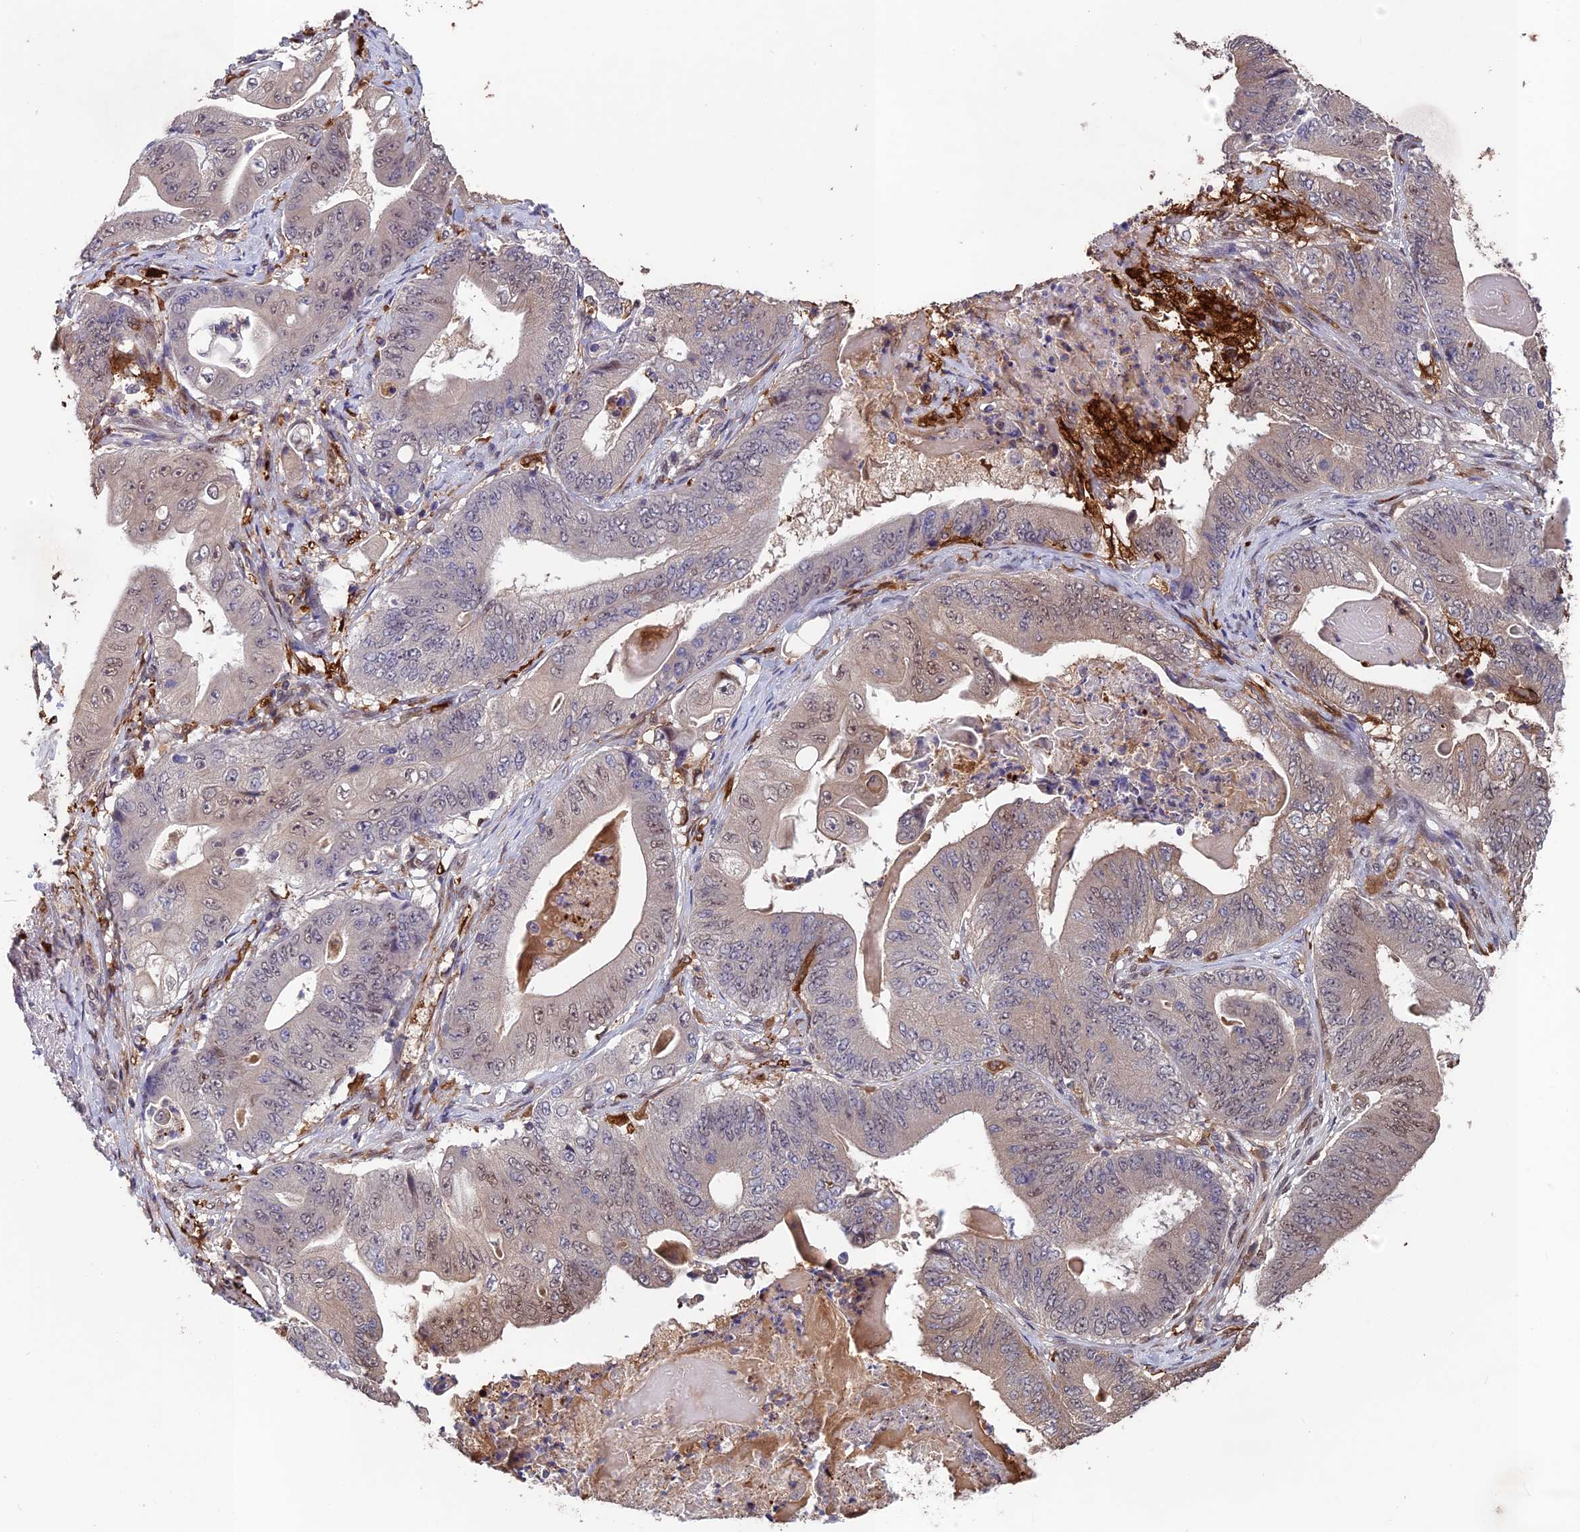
{"staining": {"intensity": "weak", "quantity": "25%-75%", "location": "cytoplasmic/membranous,nuclear"}, "tissue": "stomach cancer", "cell_type": "Tumor cells", "image_type": "cancer", "snomed": [{"axis": "morphology", "description": "Adenocarcinoma, NOS"}, {"axis": "topography", "description": "Stomach"}], "caption": "This image demonstrates stomach cancer (adenocarcinoma) stained with IHC to label a protein in brown. The cytoplasmic/membranous and nuclear of tumor cells show weak positivity for the protein. Nuclei are counter-stained blue.", "gene": "MAST2", "patient": {"sex": "female", "age": 73}}